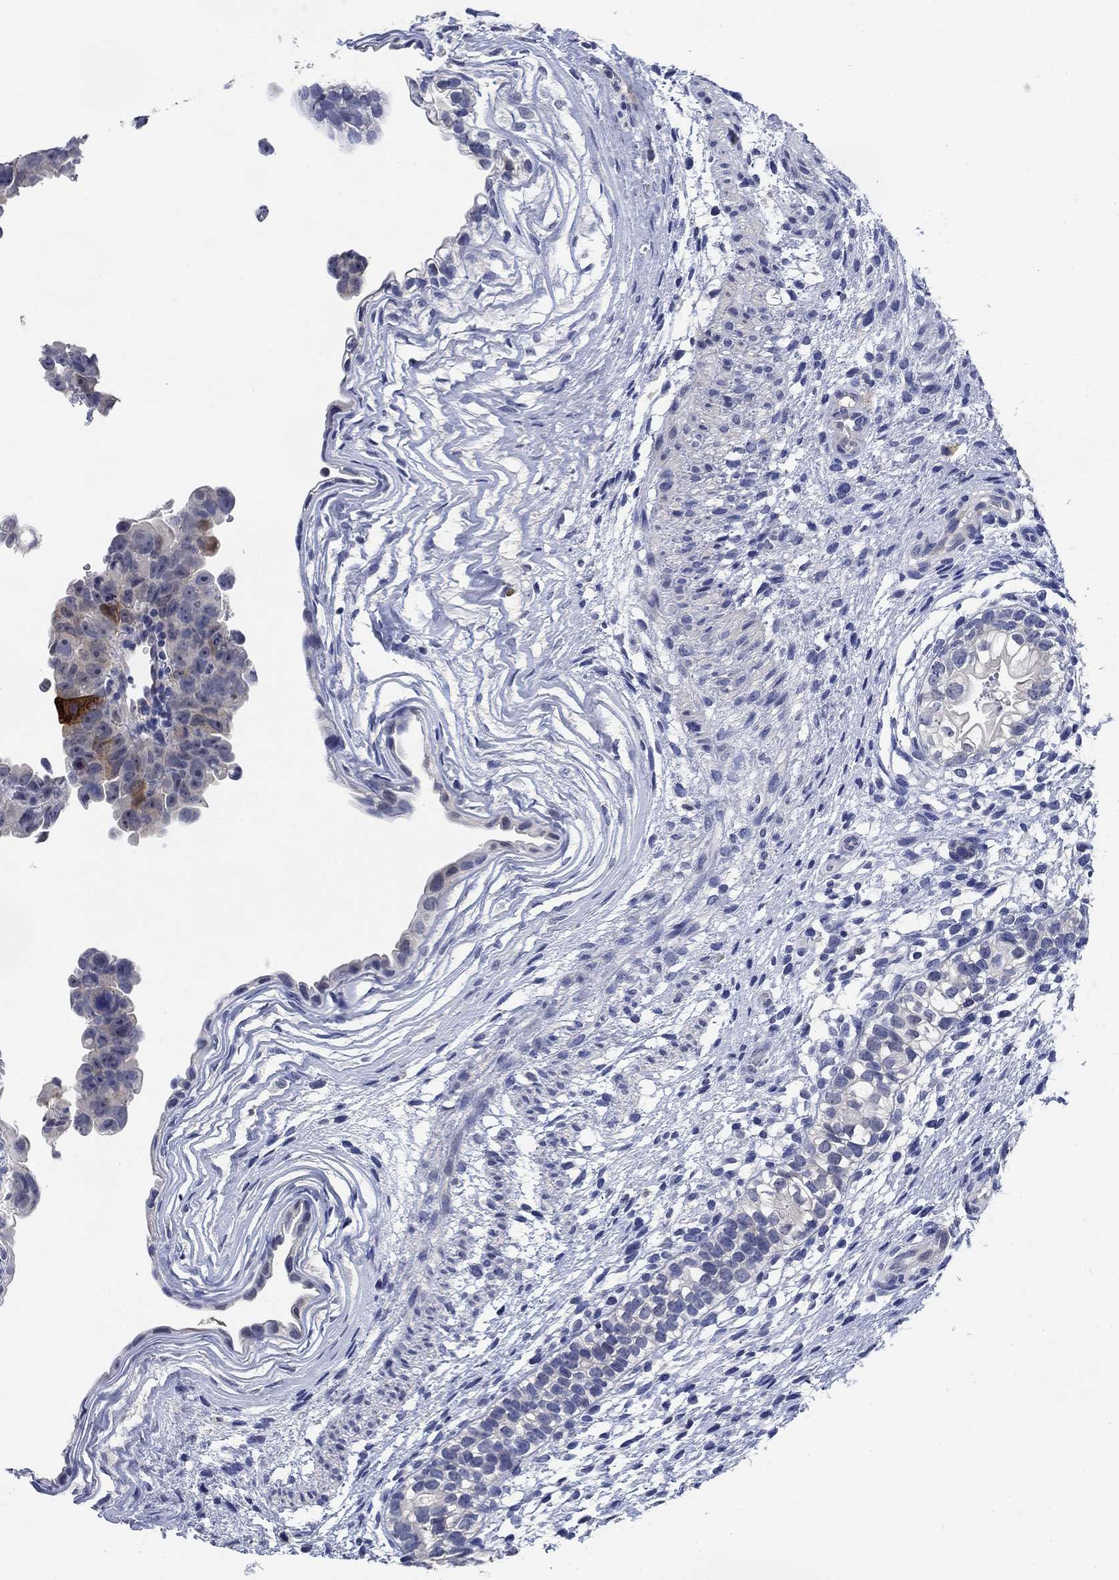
{"staining": {"intensity": "negative", "quantity": "none", "location": "none"}, "tissue": "testis cancer", "cell_type": "Tumor cells", "image_type": "cancer", "snomed": [{"axis": "morphology", "description": "Normal tissue, NOS"}, {"axis": "morphology", "description": "Carcinoma, Embryonal, NOS"}, {"axis": "topography", "description": "Testis"}, {"axis": "topography", "description": "Epididymis"}], "caption": "This is an IHC micrograph of embryonal carcinoma (testis). There is no positivity in tumor cells.", "gene": "DAZL", "patient": {"sex": "male", "age": 24}}